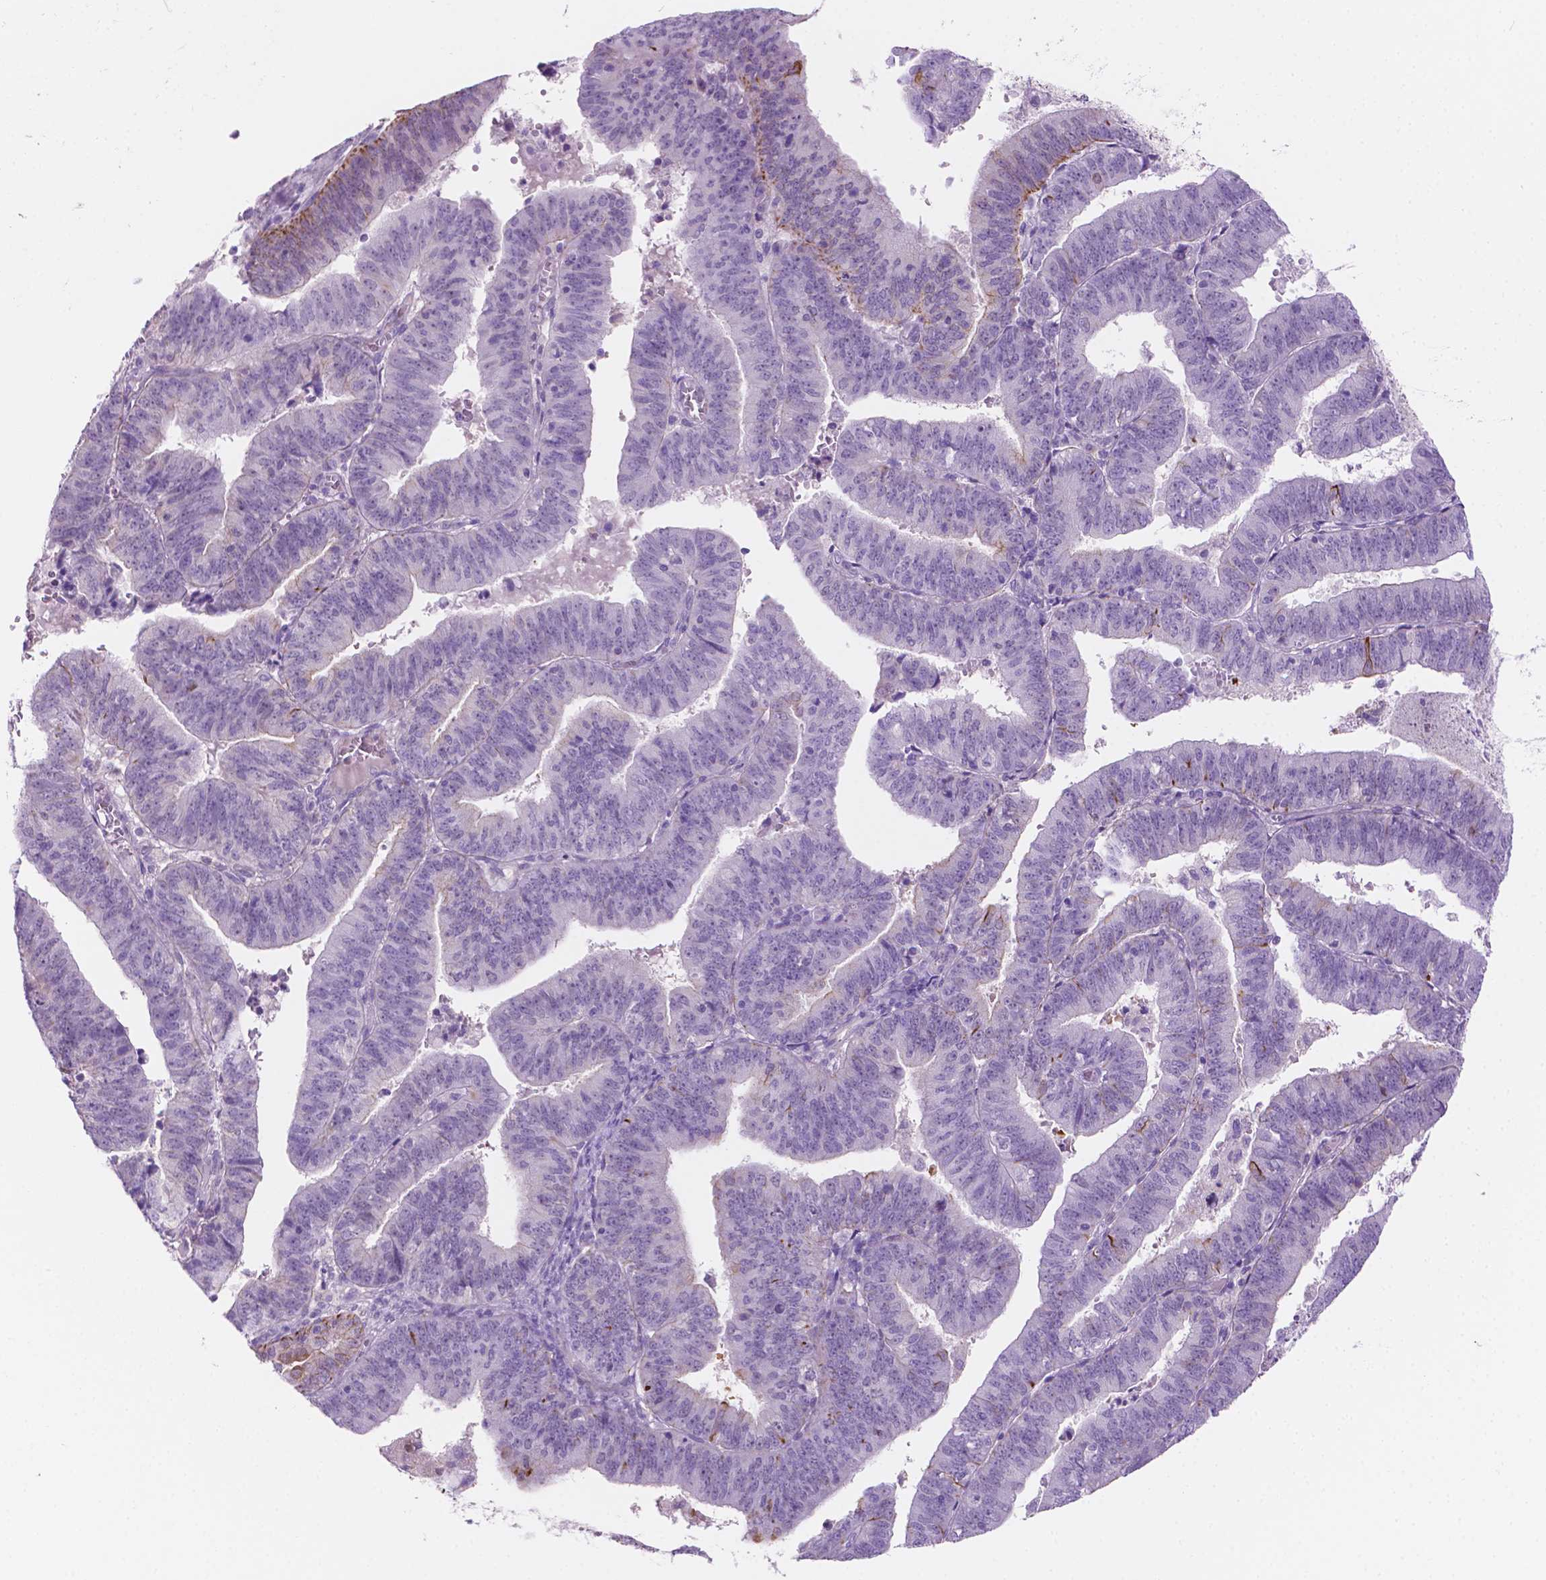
{"staining": {"intensity": "moderate", "quantity": "<25%", "location": "cytoplasmic/membranous"}, "tissue": "endometrial cancer", "cell_type": "Tumor cells", "image_type": "cancer", "snomed": [{"axis": "morphology", "description": "Adenocarcinoma, NOS"}, {"axis": "topography", "description": "Endometrium"}], "caption": "This is an image of IHC staining of endometrial cancer (adenocarcinoma), which shows moderate staining in the cytoplasmic/membranous of tumor cells.", "gene": "EPPK1", "patient": {"sex": "female", "age": 82}}